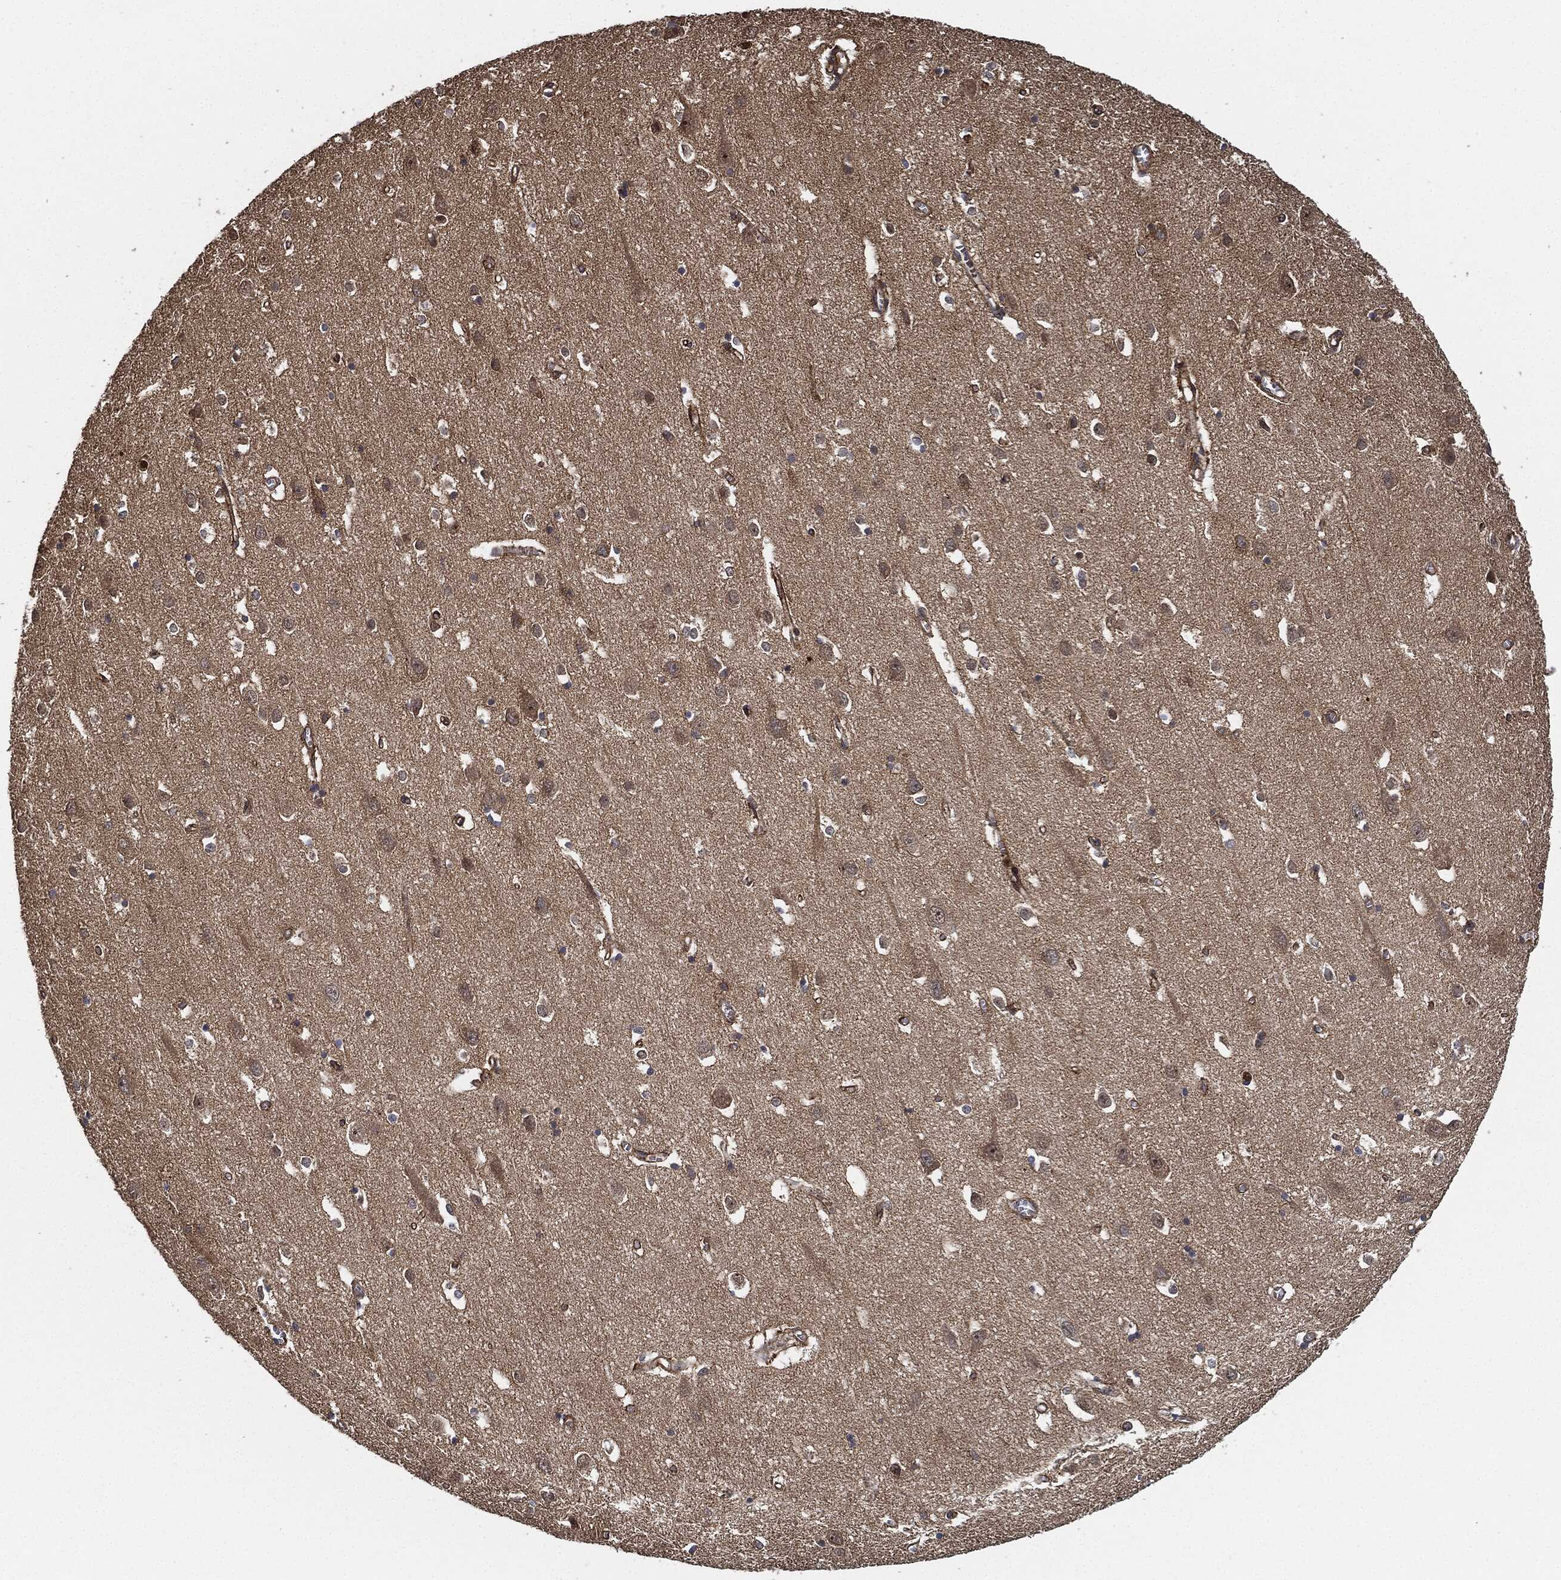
{"staining": {"intensity": "strong", "quantity": "25%-75%", "location": "cytoplasmic/membranous"}, "tissue": "cerebral cortex", "cell_type": "Endothelial cells", "image_type": "normal", "snomed": [{"axis": "morphology", "description": "Normal tissue, NOS"}, {"axis": "topography", "description": "Cerebral cortex"}], "caption": "Cerebral cortex stained for a protein (brown) demonstrates strong cytoplasmic/membranous positive positivity in about 25%-75% of endothelial cells.", "gene": "MAP3K3", "patient": {"sex": "male", "age": 70}}